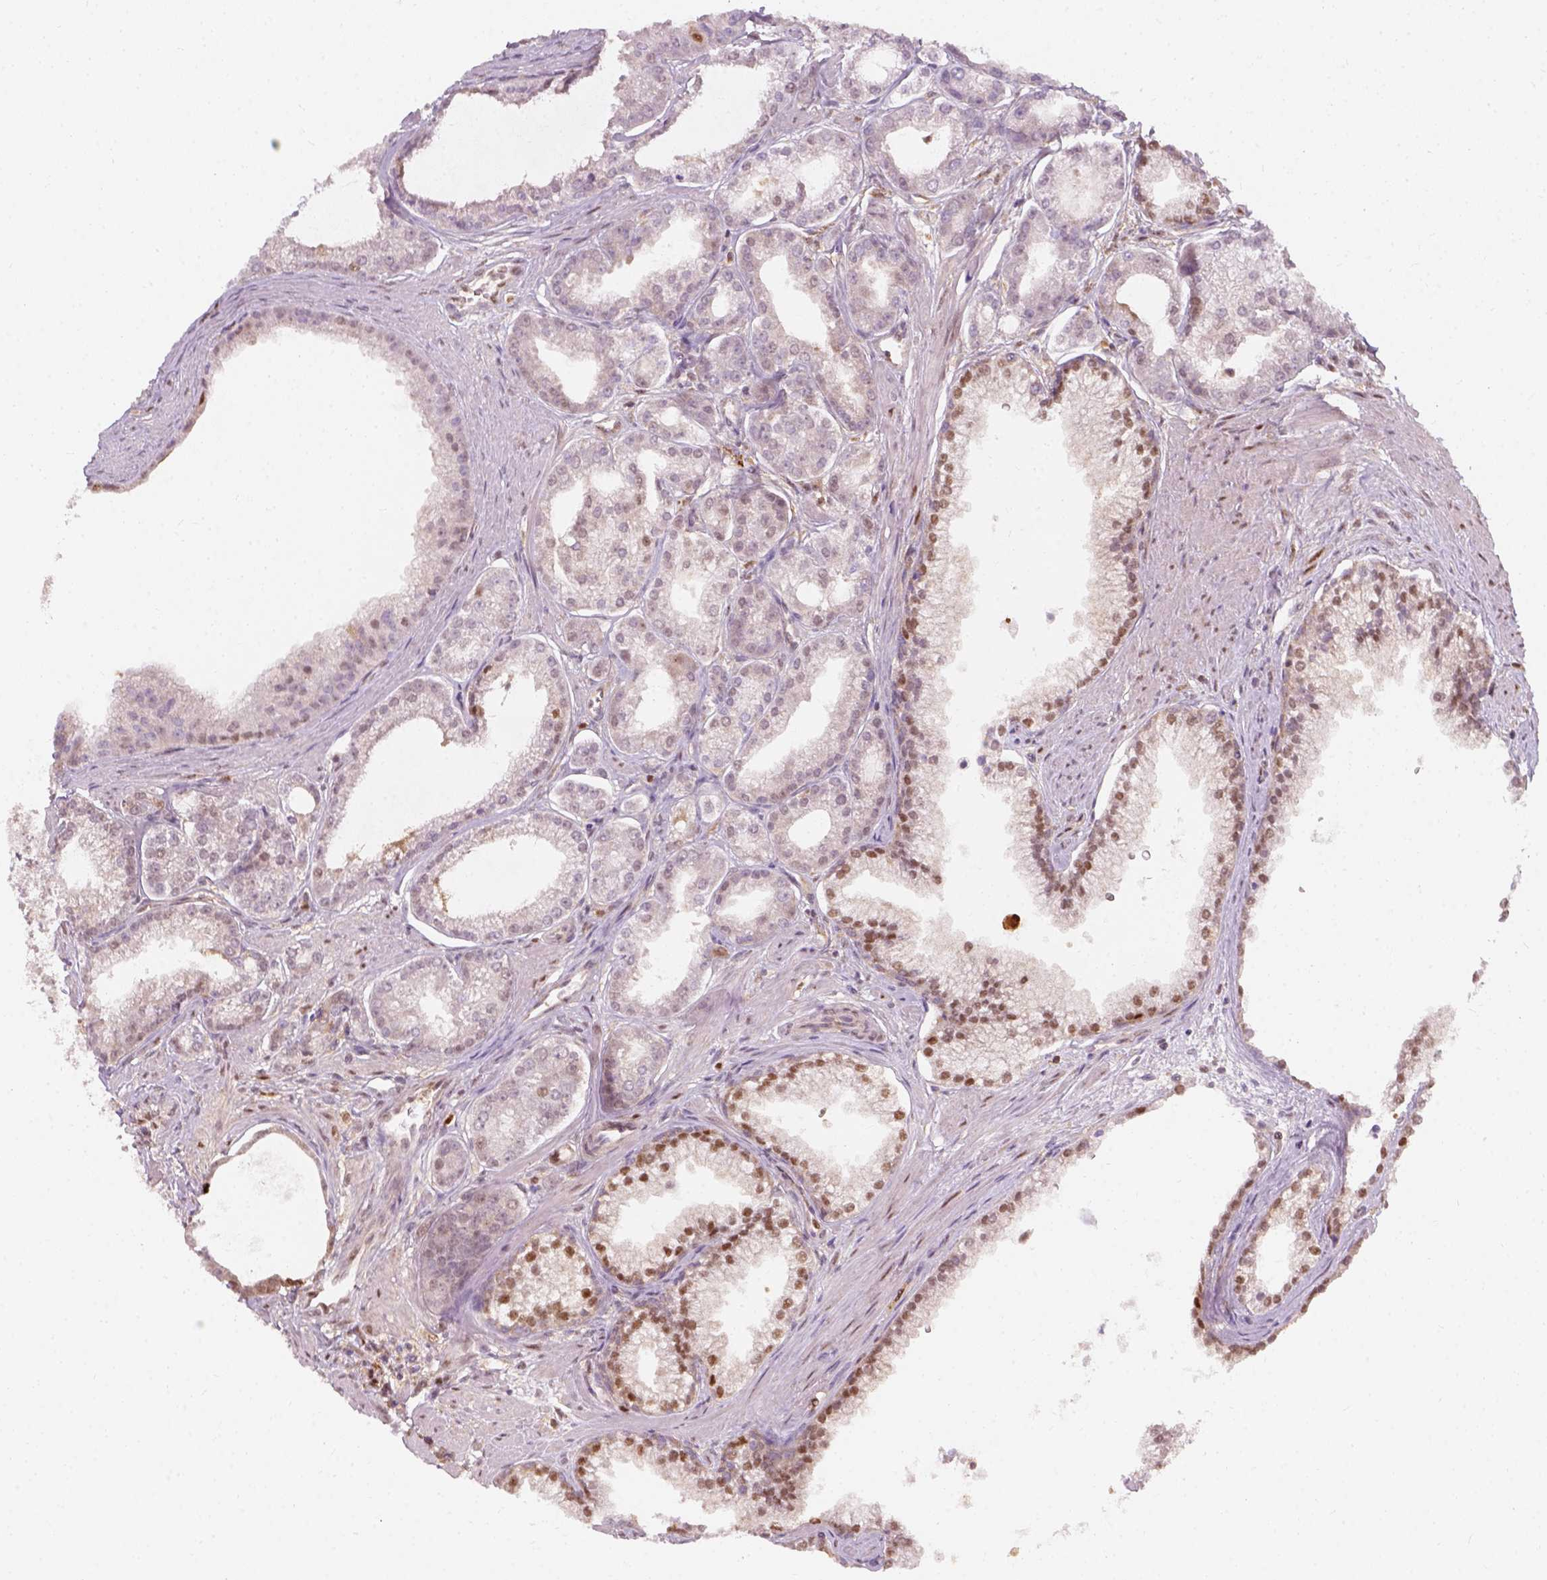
{"staining": {"intensity": "weak", "quantity": "<25%", "location": "nuclear"}, "tissue": "prostate cancer", "cell_type": "Tumor cells", "image_type": "cancer", "snomed": [{"axis": "morphology", "description": "Adenocarcinoma, NOS"}, {"axis": "topography", "description": "Prostate"}], "caption": "Immunohistochemistry (IHC) image of neoplastic tissue: prostate adenocarcinoma stained with DAB demonstrates no significant protein expression in tumor cells. (Brightfield microscopy of DAB (3,3'-diaminobenzidine) immunohistochemistry at high magnification).", "gene": "SQSTM1", "patient": {"sex": "male", "age": 71}}